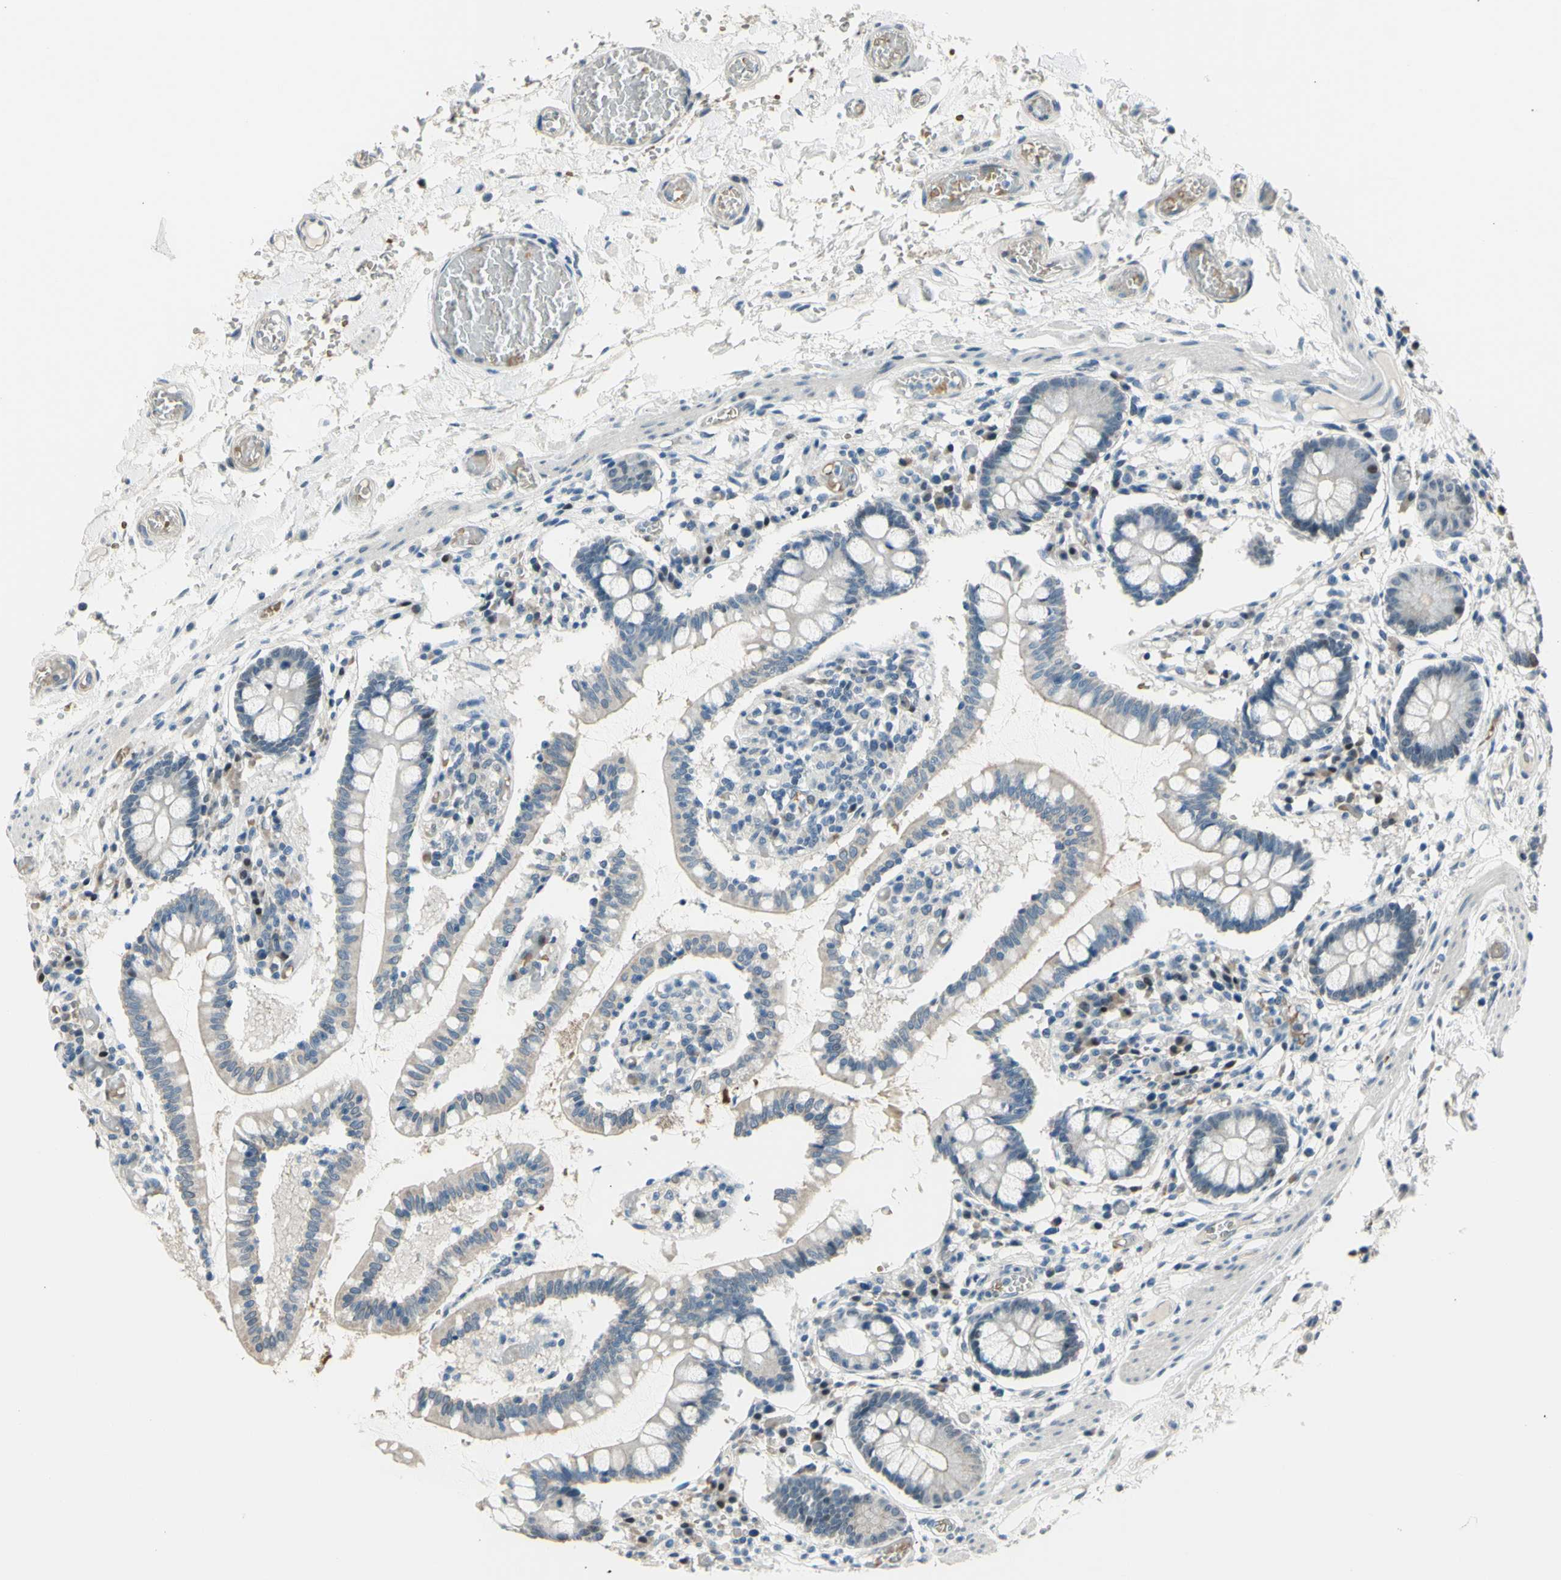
{"staining": {"intensity": "negative", "quantity": "none", "location": "none"}, "tissue": "small intestine", "cell_type": "Glandular cells", "image_type": "normal", "snomed": [{"axis": "morphology", "description": "Normal tissue, NOS"}, {"axis": "topography", "description": "Small intestine"}], "caption": "Immunohistochemical staining of normal human small intestine displays no significant staining in glandular cells.", "gene": "ZNF184", "patient": {"sex": "female", "age": 61}}